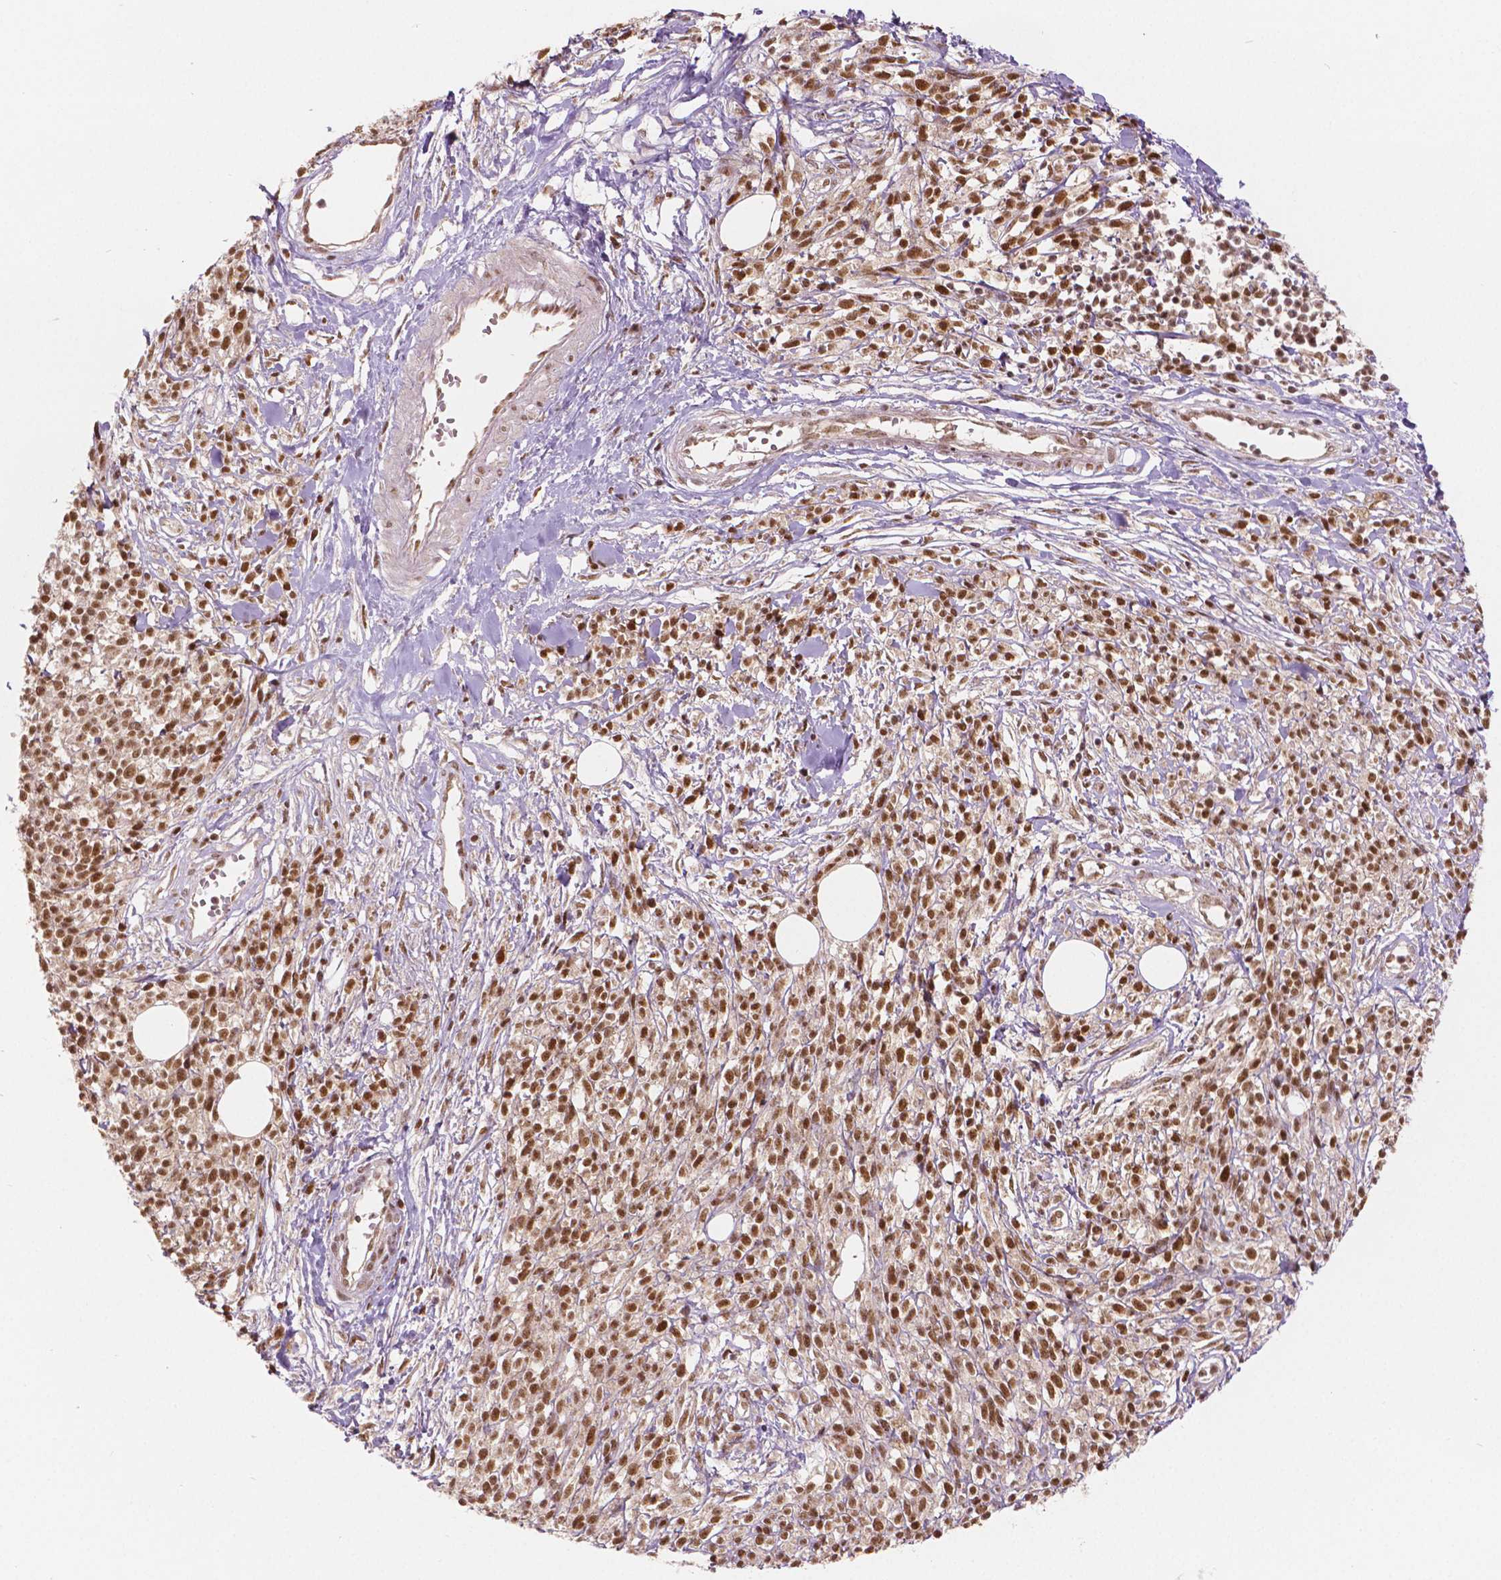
{"staining": {"intensity": "moderate", "quantity": ">75%", "location": "nuclear"}, "tissue": "melanoma", "cell_type": "Tumor cells", "image_type": "cancer", "snomed": [{"axis": "morphology", "description": "Malignant melanoma, NOS"}, {"axis": "topography", "description": "Skin"}, {"axis": "topography", "description": "Skin of trunk"}], "caption": "A high-resolution photomicrograph shows immunohistochemistry staining of melanoma, which exhibits moderate nuclear positivity in about >75% of tumor cells.", "gene": "NSD2", "patient": {"sex": "male", "age": 74}}